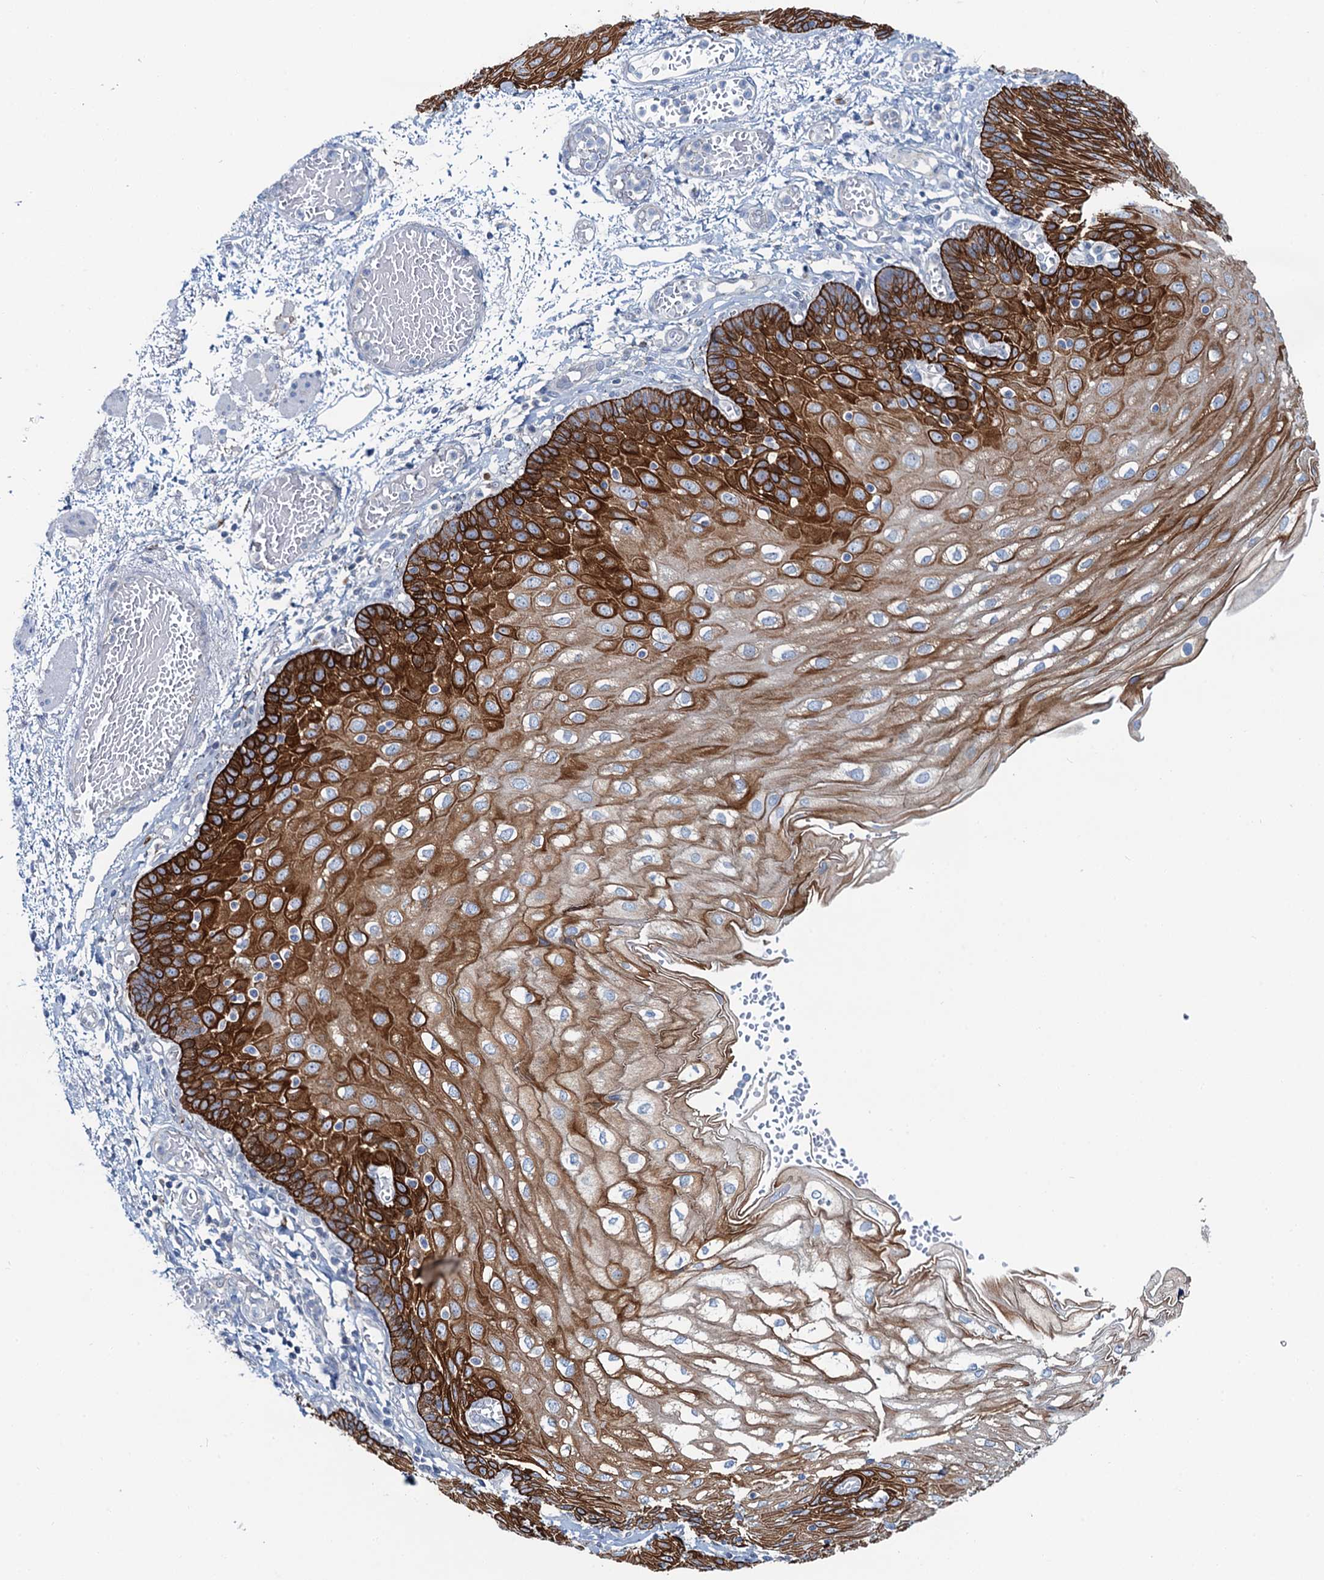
{"staining": {"intensity": "strong", "quantity": ">75%", "location": "cytoplasmic/membranous"}, "tissue": "esophagus", "cell_type": "Squamous epithelial cells", "image_type": "normal", "snomed": [{"axis": "morphology", "description": "Normal tissue, NOS"}, {"axis": "topography", "description": "Esophagus"}], "caption": "An IHC micrograph of unremarkable tissue is shown. Protein staining in brown shows strong cytoplasmic/membranous positivity in esophagus within squamous epithelial cells.", "gene": "ASTE1", "patient": {"sex": "male", "age": 81}}